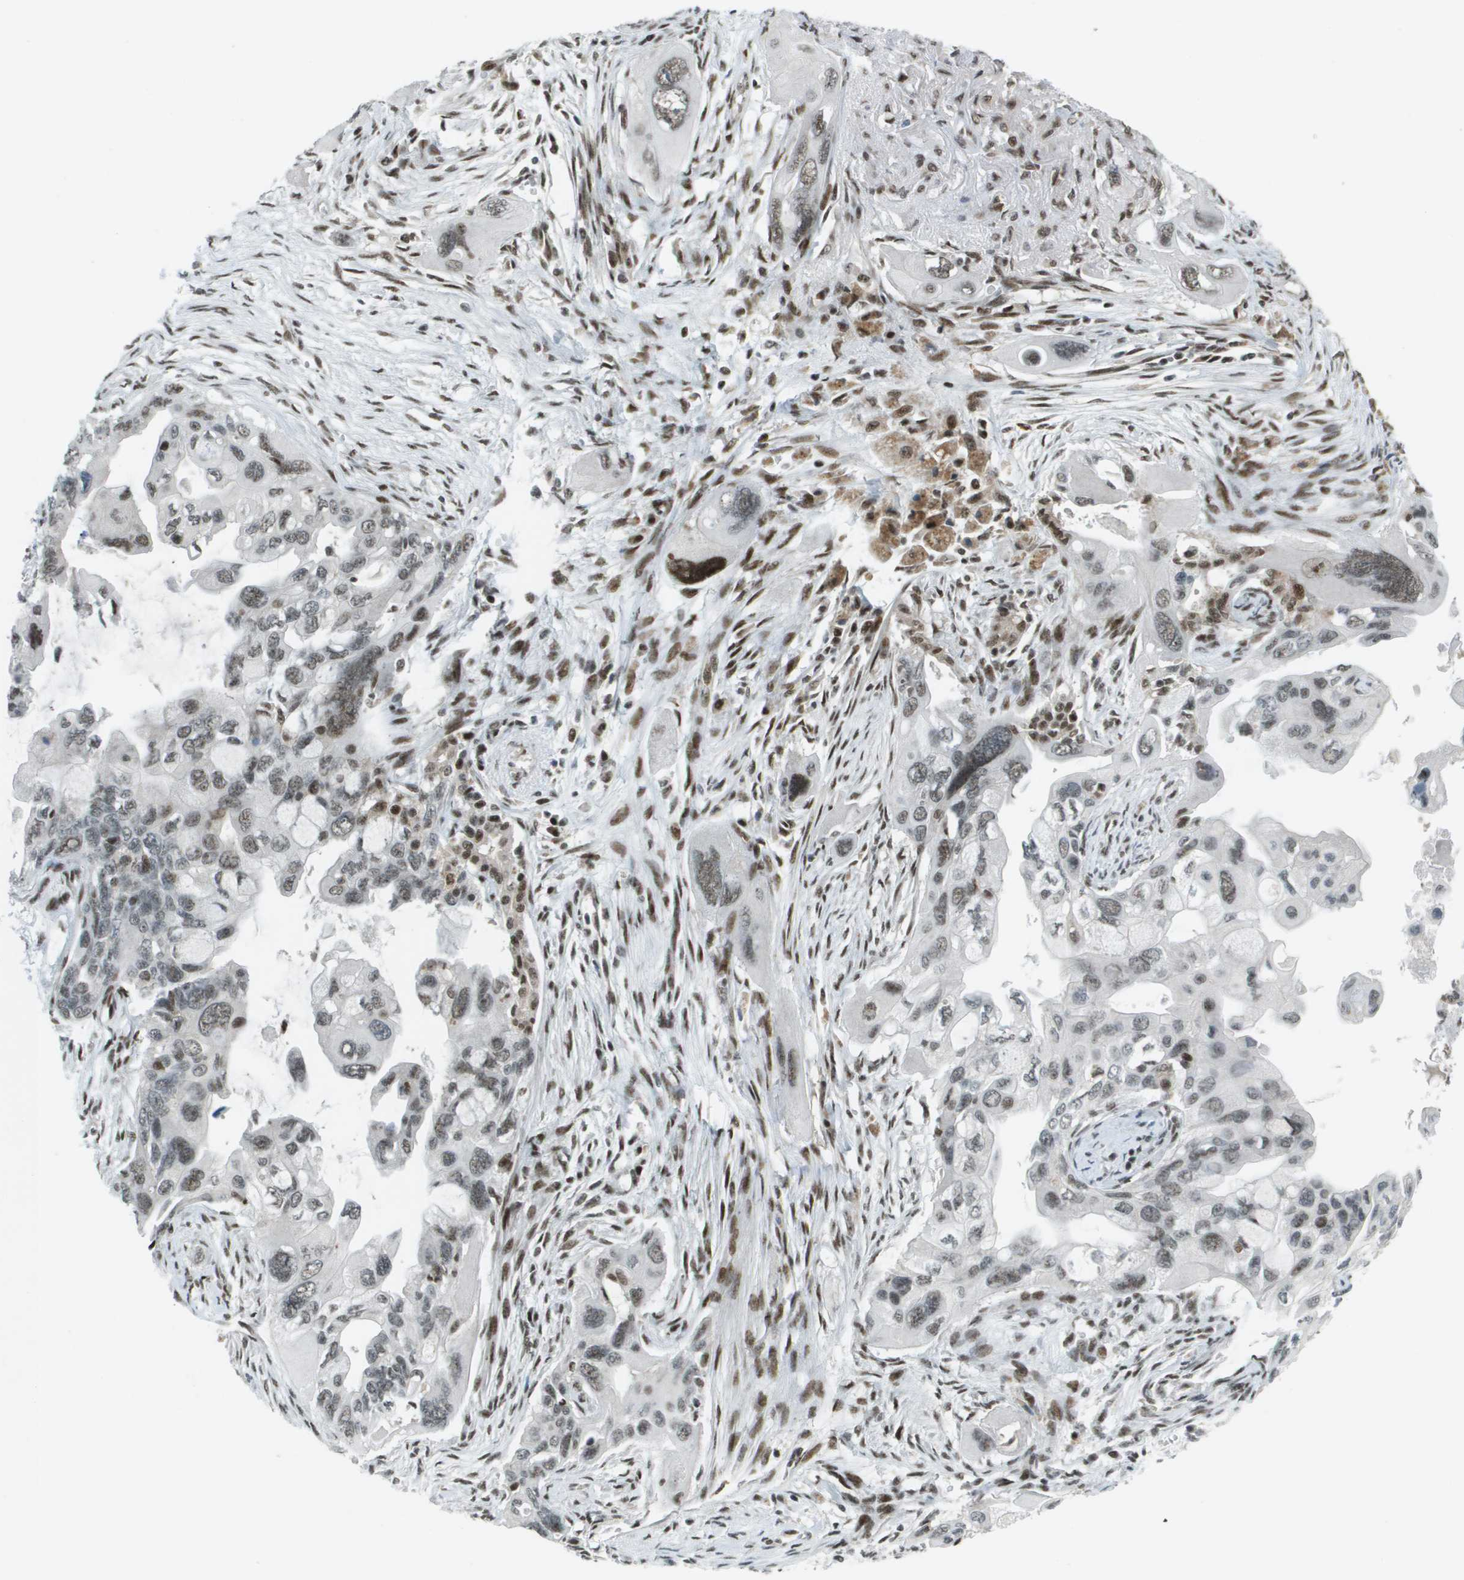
{"staining": {"intensity": "moderate", "quantity": "<25%", "location": "nuclear"}, "tissue": "pancreatic cancer", "cell_type": "Tumor cells", "image_type": "cancer", "snomed": [{"axis": "morphology", "description": "Adenocarcinoma, NOS"}, {"axis": "topography", "description": "Pancreas"}], "caption": "DAB (3,3'-diaminobenzidine) immunohistochemical staining of pancreatic cancer displays moderate nuclear protein positivity in about <25% of tumor cells. (Brightfield microscopy of DAB IHC at high magnification).", "gene": "IRF7", "patient": {"sex": "male", "age": 73}}